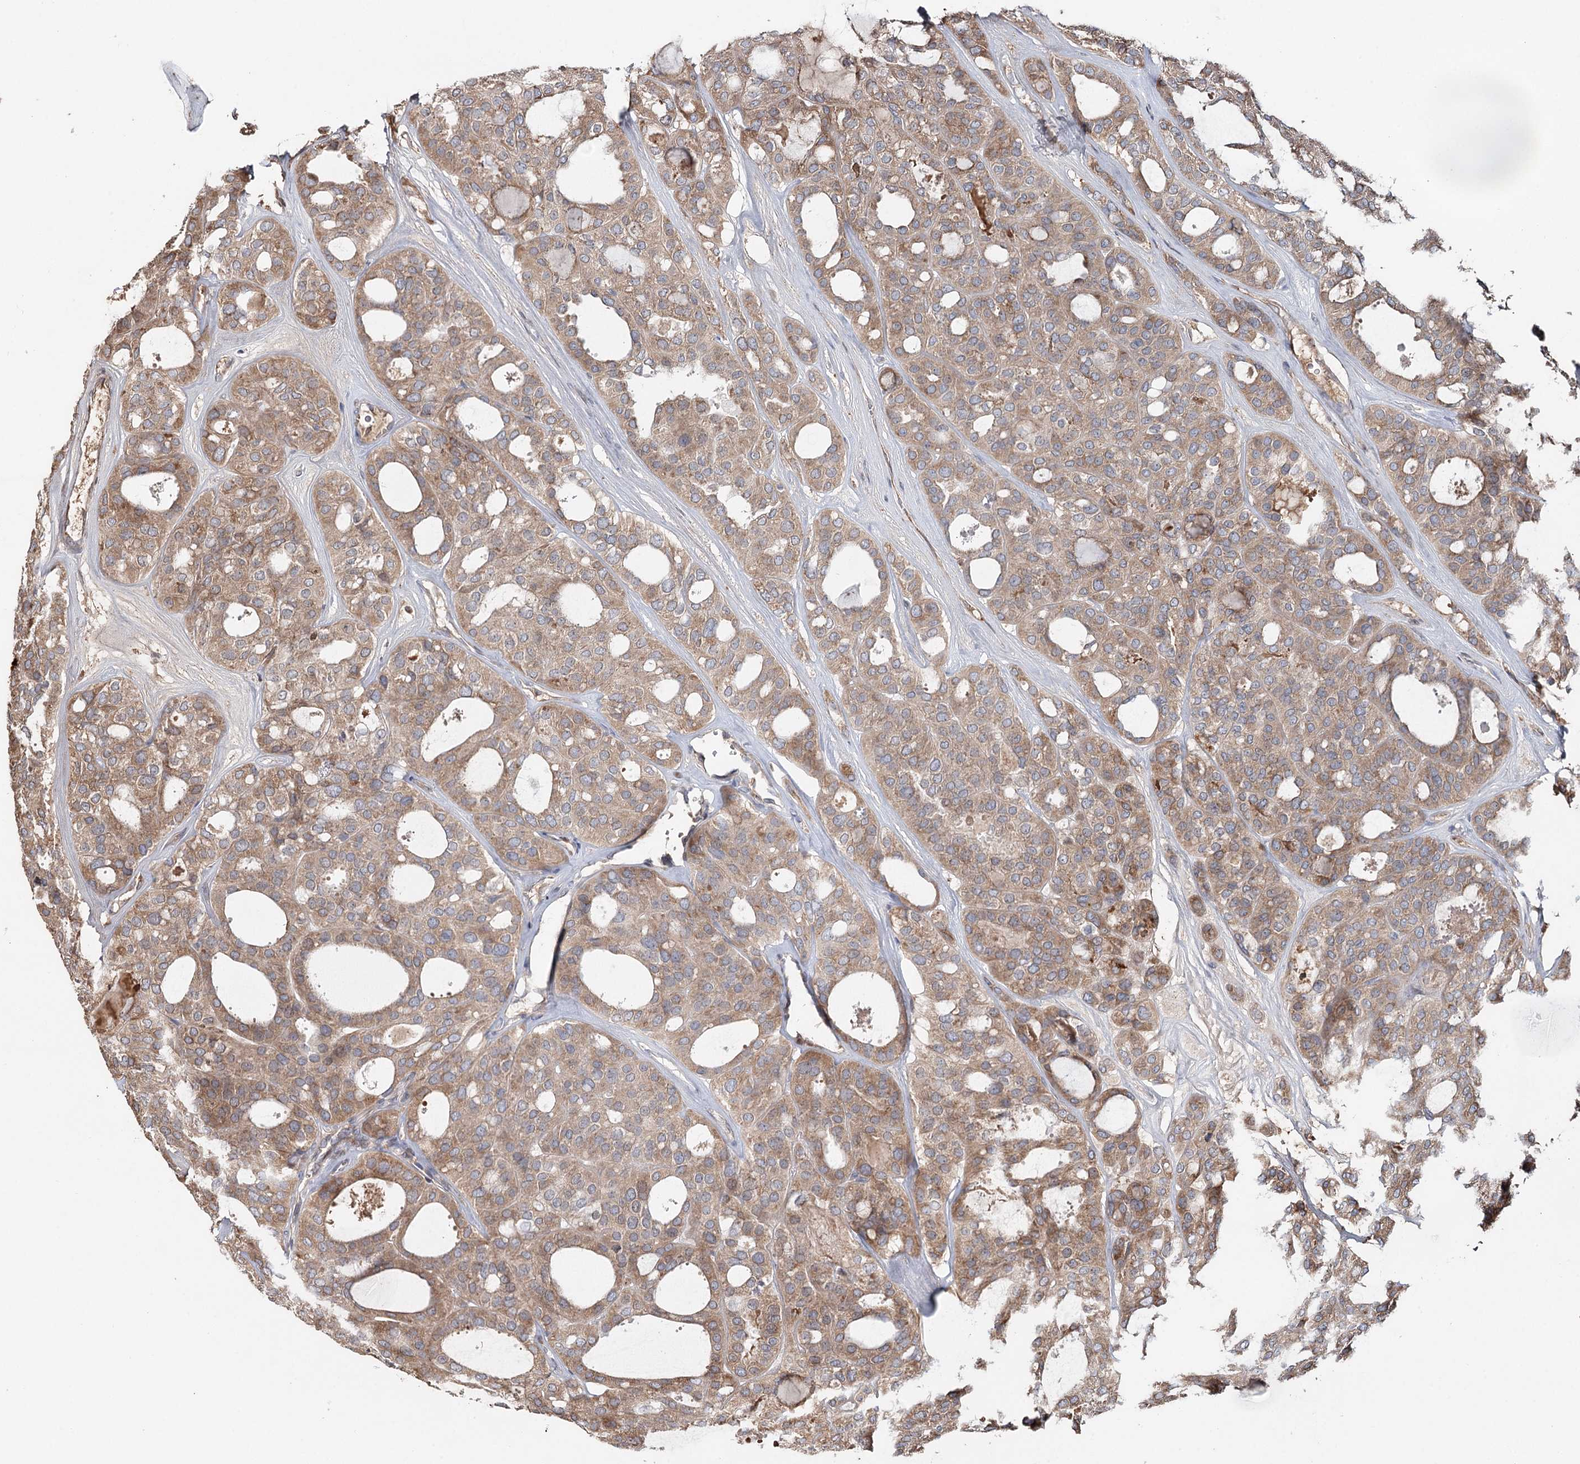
{"staining": {"intensity": "moderate", "quantity": ">75%", "location": "cytoplasmic/membranous"}, "tissue": "thyroid cancer", "cell_type": "Tumor cells", "image_type": "cancer", "snomed": [{"axis": "morphology", "description": "Follicular adenoma carcinoma, NOS"}, {"axis": "topography", "description": "Thyroid gland"}], "caption": "Follicular adenoma carcinoma (thyroid) was stained to show a protein in brown. There is medium levels of moderate cytoplasmic/membranous staining in approximately >75% of tumor cells. The protein of interest is shown in brown color, while the nuclei are stained blue.", "gene": "SYVN1", "patient": {"sex": "male", "age": 75}}